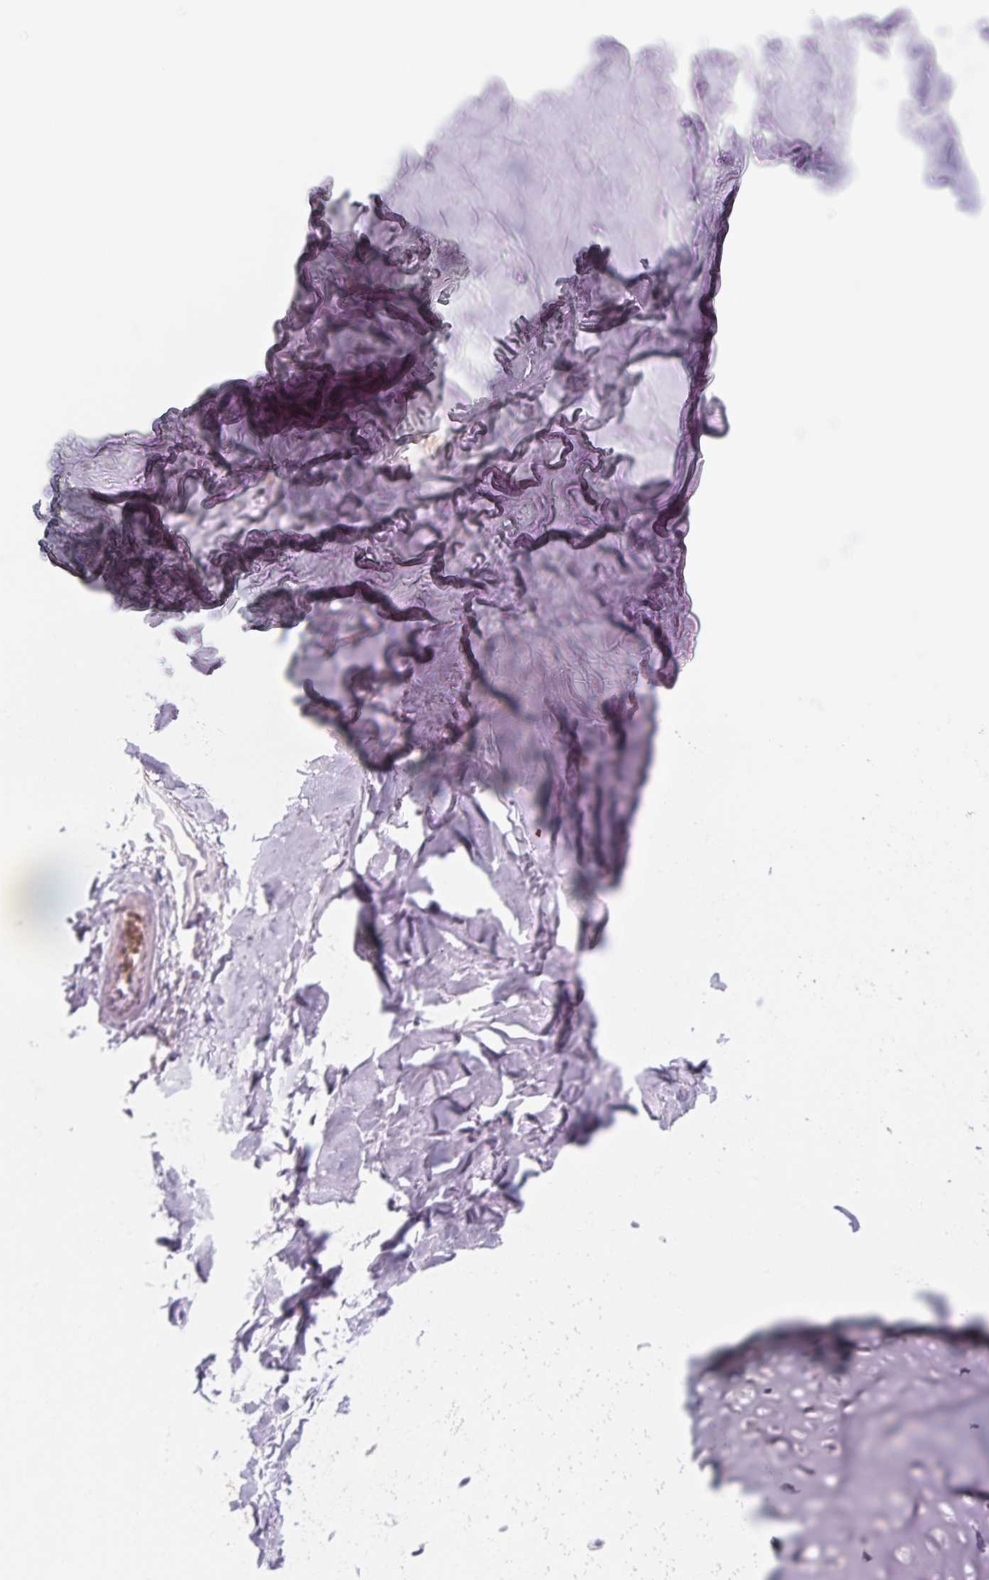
{"staining": {"intensity": "negative", "quantity": "none", "location": "none"}, "tissue": "adipose tissue", "cell_type": "Adipocytes", "image_type": "normal", "snomed": [{"axis": "morphology", "description": "Normal tissue, NOS"}, {"axis": "topography", "description": "Cartilage tissue"}, {"axis": "topography", "description": "Bronchus"}], "caption": "Immunohistochemistry histopathology image of unremarkable human adipose tissue stained for a protein (brown), which displays no expression in adipocytes.", "gene": "POU1F1", "patient": {"sex": "female", "age": 79}}